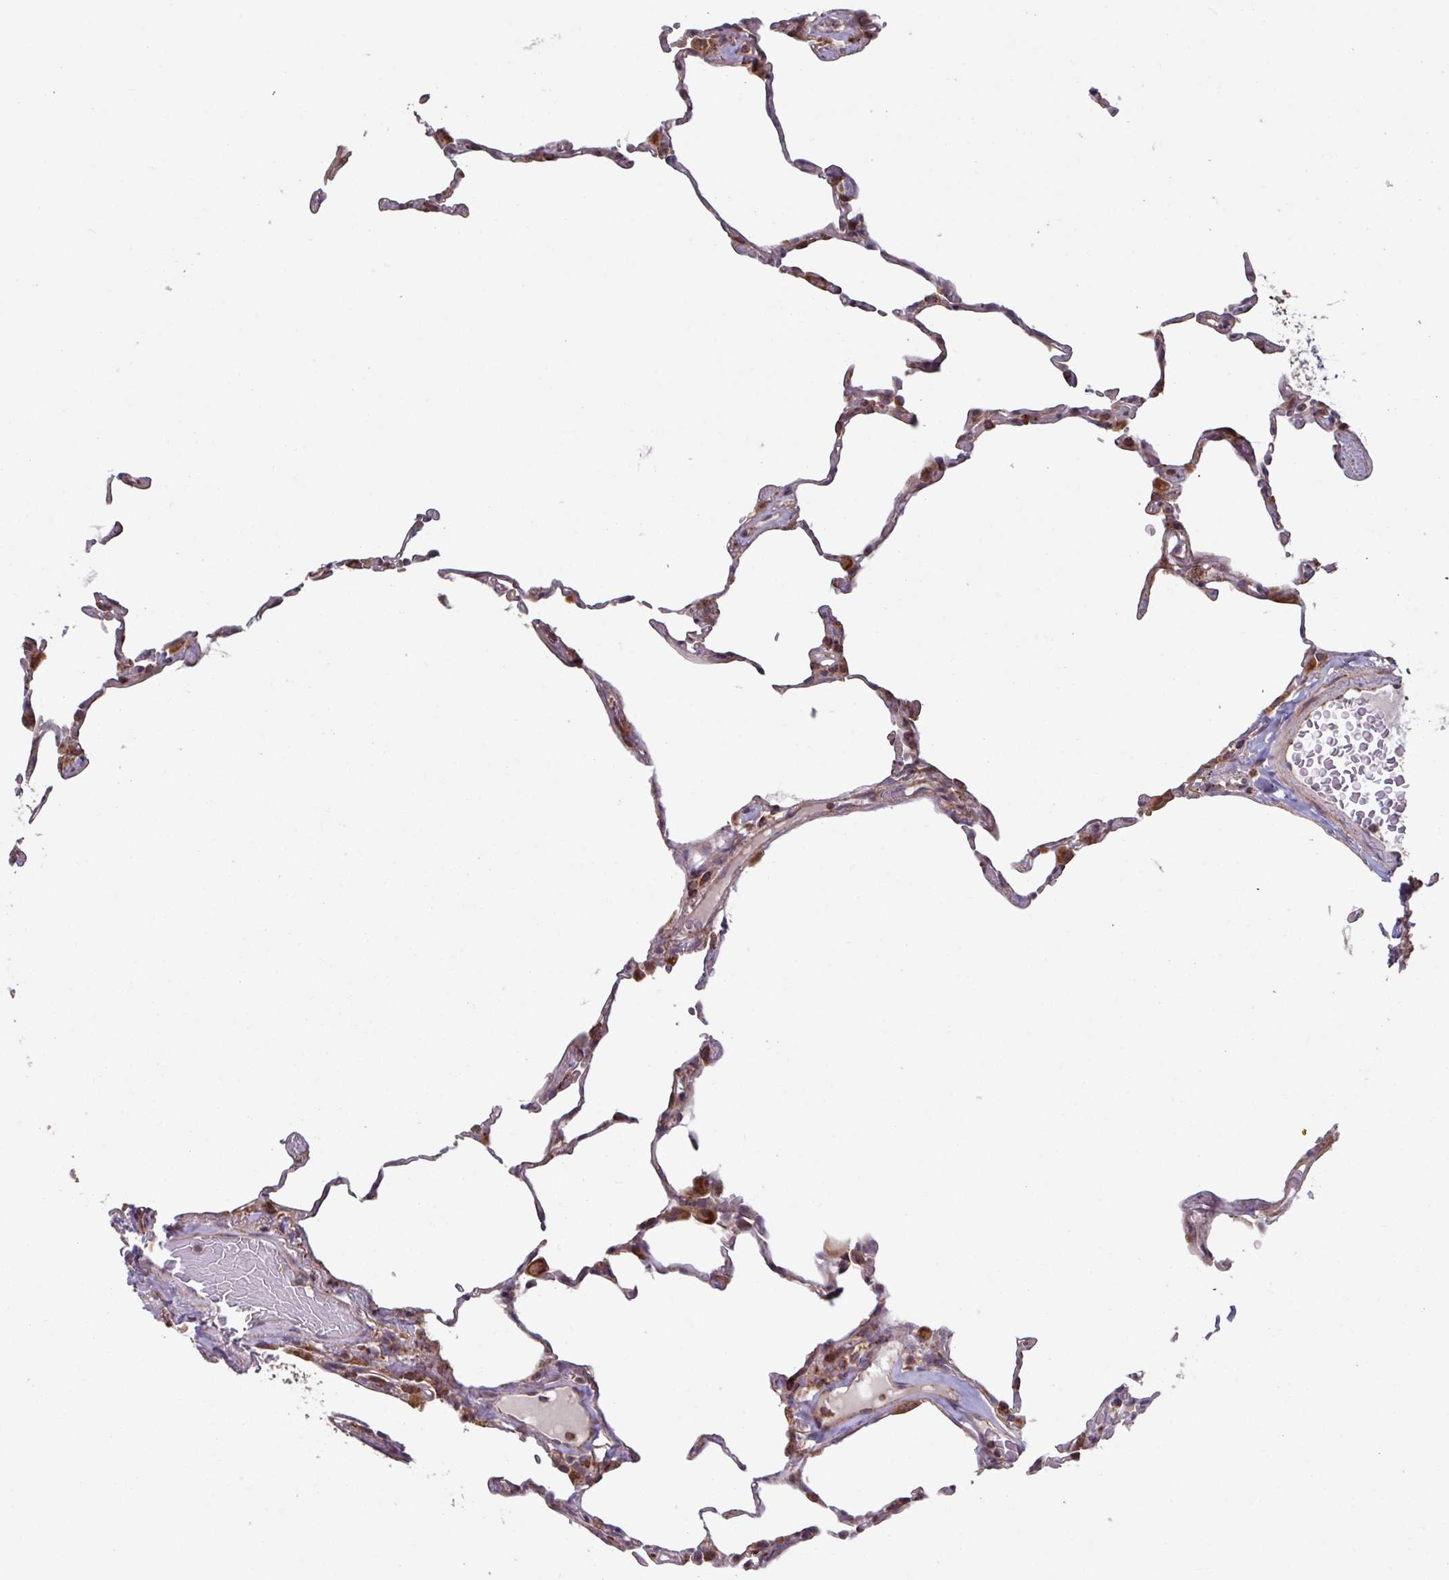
{"staining": {"intensity": "negative", "quantity": "none", "location": "none"}, "tissue": "lung", "cell_type": "Alveolar cells", "image_type": "normal", "snomed": [{"axis": "morphology", "description": "Normal tissue, NOS"}, {"axis": "topography", "description": "Lung"}], "caption": "IHC image of unremarkable human lung stained for a protein (brown), which reveals no expression in alveolar cells. Nuclei are stained in blue.", "gene": "COX7C", "patient": {"sex": "female", "age": 57}}